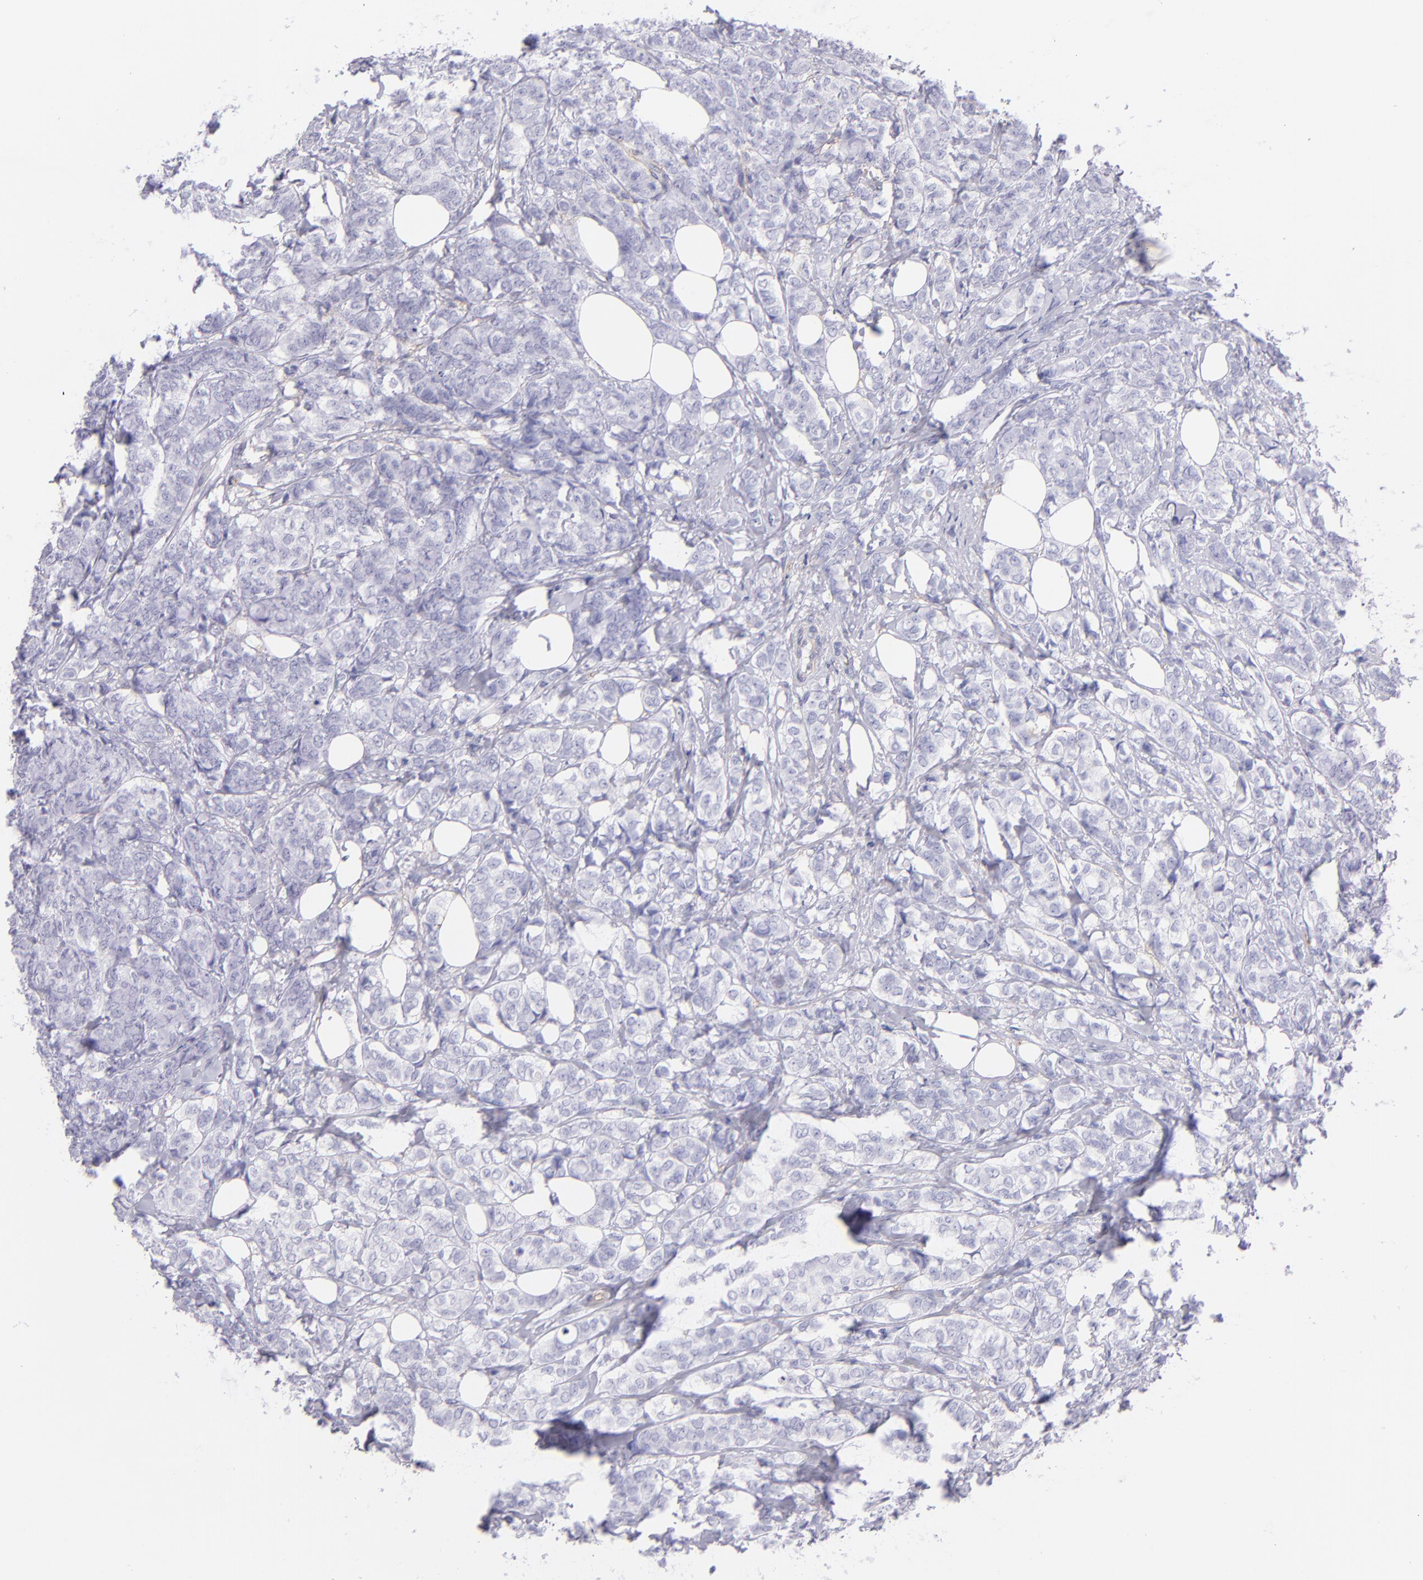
{"staining": {"intensity": "negative", "quantity": "none", "location": "none"}, "tissue": "breast cancer", "cell_type": "Tumor cells", "image_type": "cancer", "snomed": [{"axis": "morphology", "description": "Lobular carcinoma"}, {"axis": "topography", "description": "Breast"}], "caption": "This is a image of immunohistochemistry (IHC) staining of breast cancer (lobular carcinoma), which shows no expression in tumor cells.", "gene": "CD81", "patient": {"sex": "female", "age": 60}}